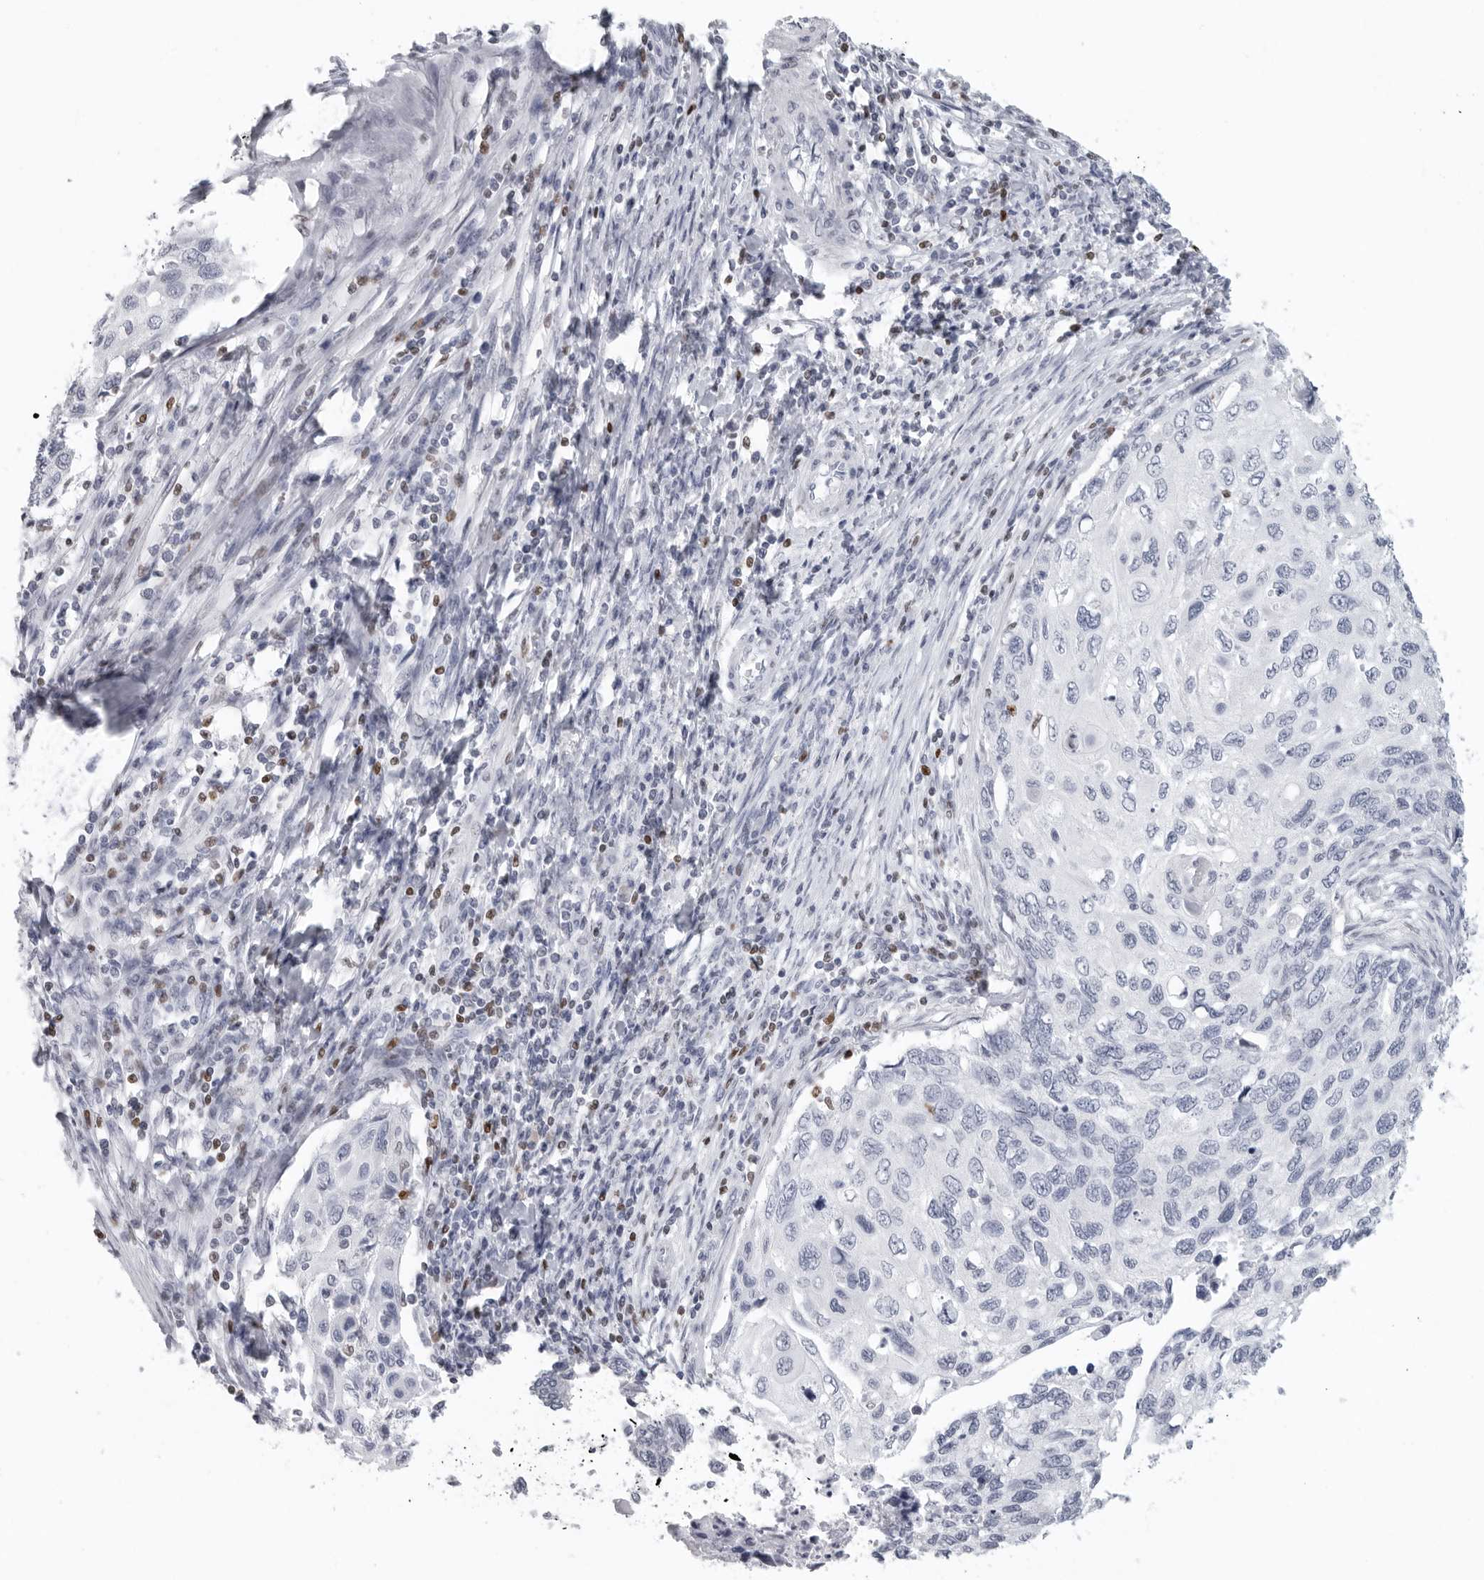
{"staining": {"intensity": "negative", "quantity": "none", "location": "none"}, "tissue": "cervical cancer", "cell_type": "Tumor cells", "image_type": "cancer", "snomed": [{"axis": "morphology", "description": "Squamous cell carcinoma, NOS"}, {"axis": "topography", "description": "Cervix"}], "caption": "A photomicrograph of human squamous cell carcinoma (cervical) is negative for staining in tumor cells.", "gene": "SATB2", "patient": {"sex": "female", "age": 70}}